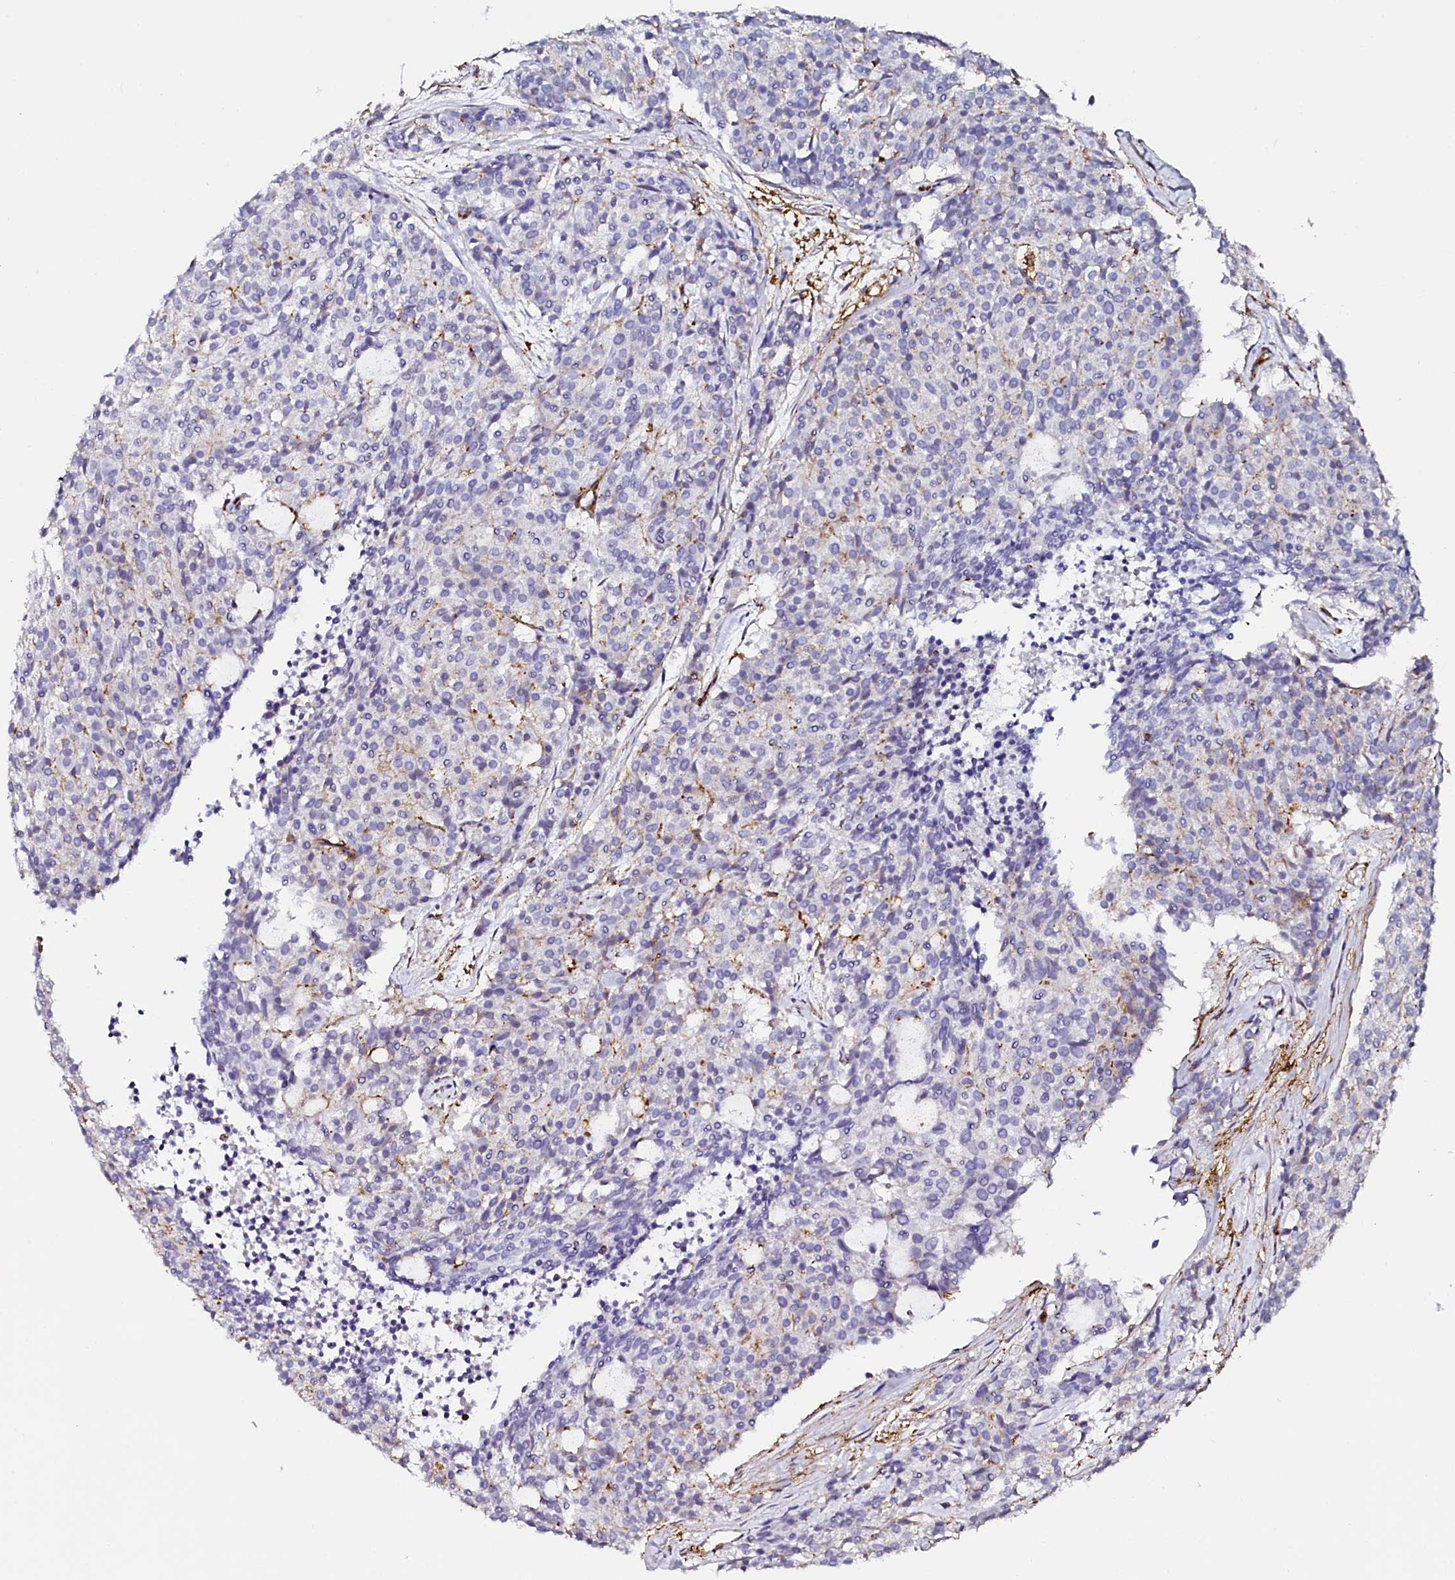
{"staining": {"intensity": "negative", "quantity": "none", "location": "none"}, "tissue": "carcinoid", "cell_type": "Tumor cells", "image_type": "cancer", "snomed": [{"axis": "morphology", "description": "Carcinoid, malignant, NOS"}, {"axis": "topography", "description": "Pancreas"}], "caption": "An immunohistochemistry photomicrograph of carcinoid is shown. There is no staining in tumor cells of carcinoid.", "gene": "AAAS", "patient": {"sex": "female", "age": 54}}